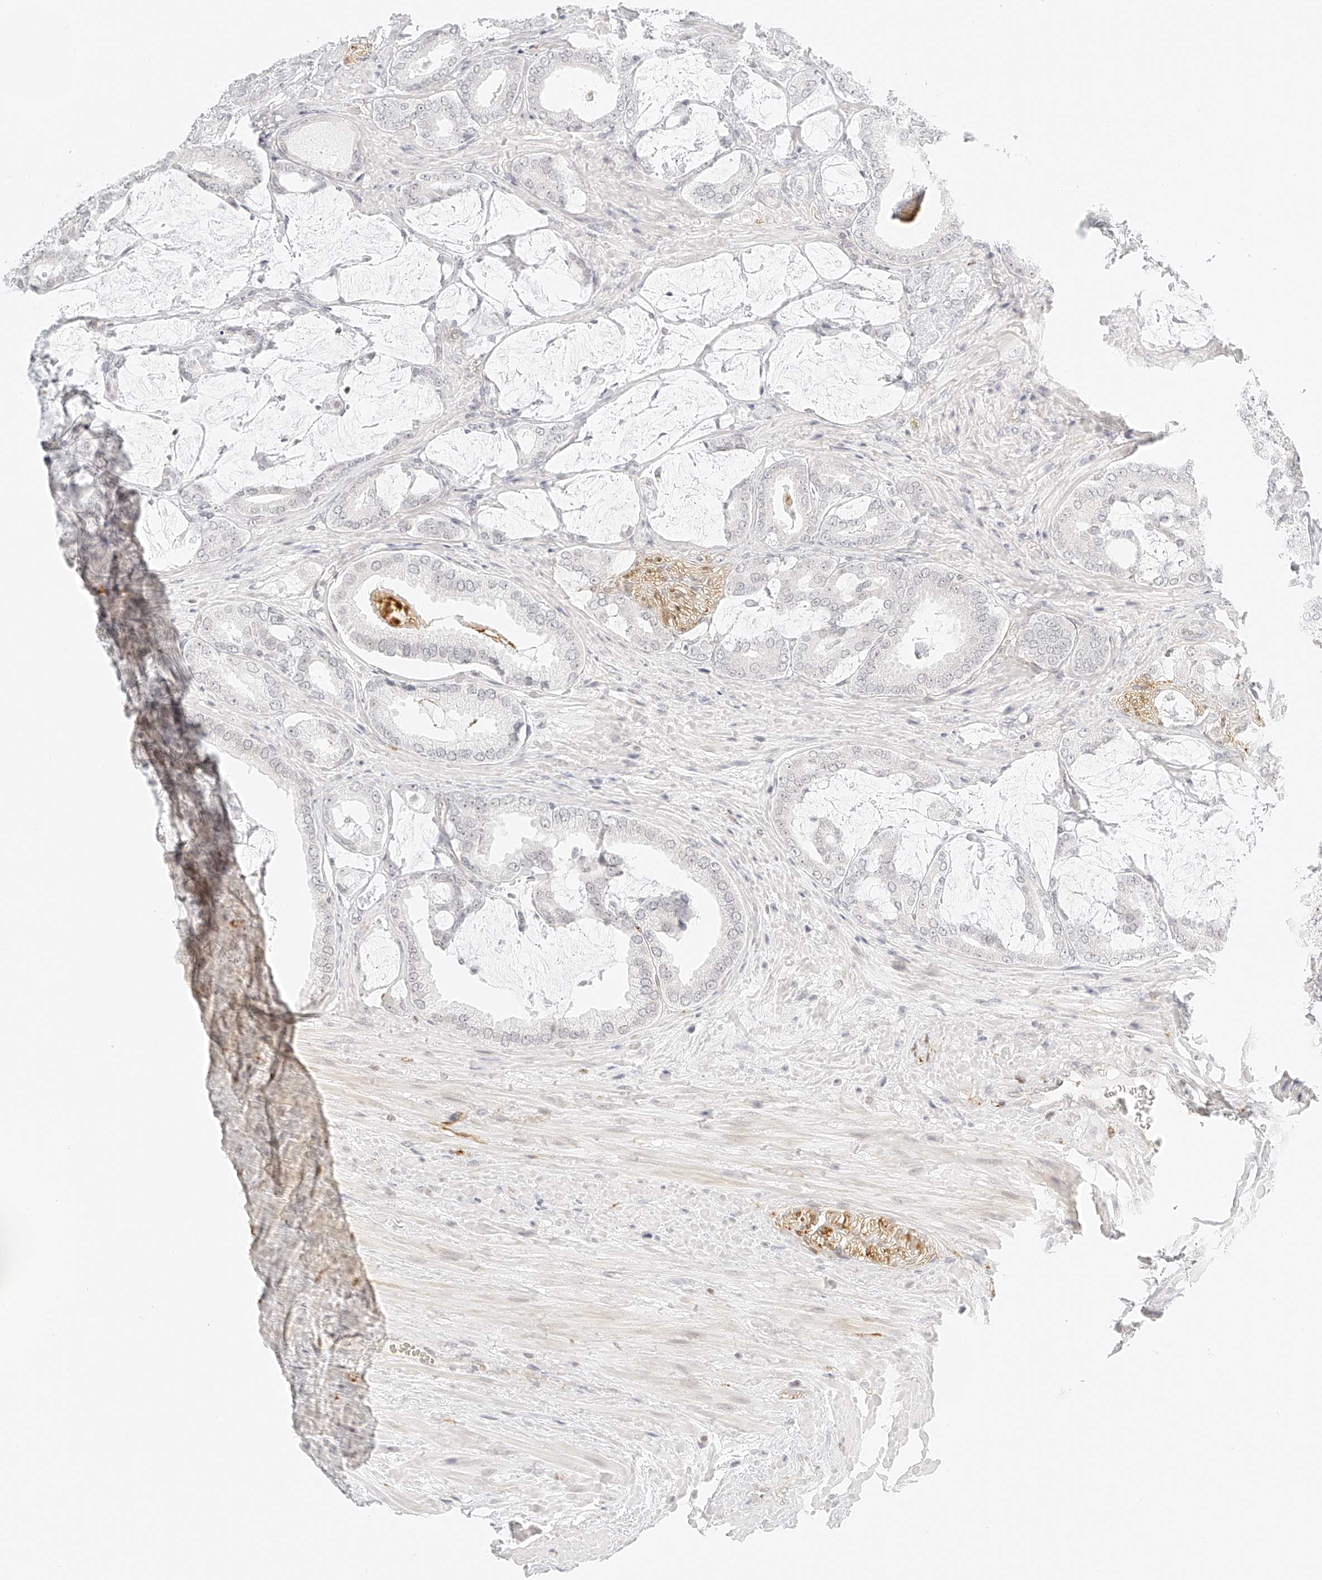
{"staining": {"intensity": "negative", "quantity": "none", "location": "none"}, "tissue": "prostate cancer", "cell_type": "Tumor cells", "image_type": "cancer", "snomed": [{"axis": "morphology", "description": "Adenocarcinoma, Low grade"}, {"axis": "topography", "description": "Prostate"}], "caption": "Immunohistochemical staining of prostate cancer exhibits no significant expression in tumor cells. The staining is performed using DAB brown chromogen with nuclei counter-stained in using hematoxylin.", "gene": "ZFP69", "patient": {"sex": "male", "age": 71}}